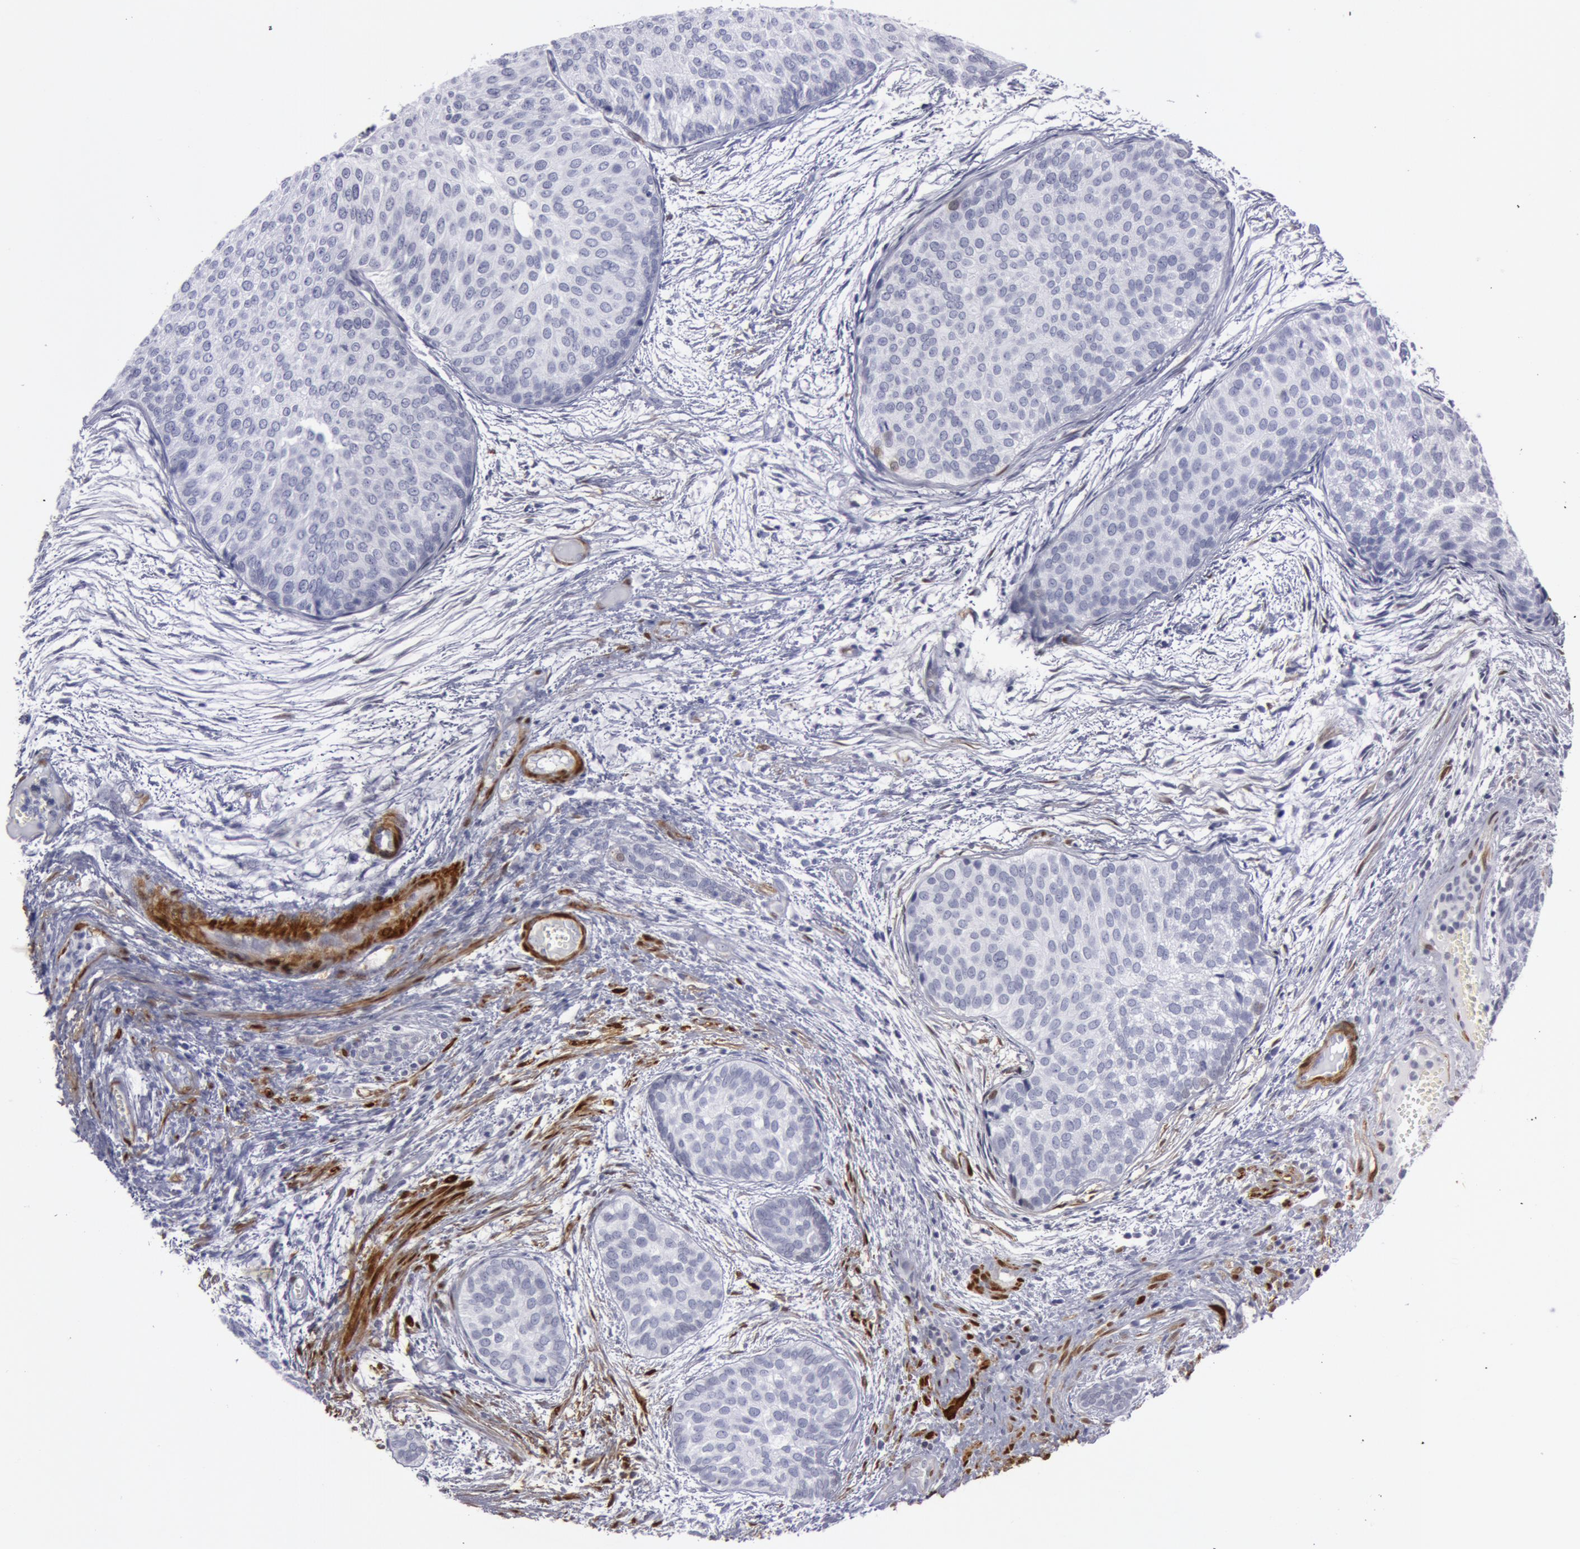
{"staining": {"intensity": "negative", "quantity": "none", "location": "none"}, "tissue": "urothelial cancer", "cell_type": "Tumor cells", "image_type": "cancer", "snomed": [{"axis": "morphology", "description": "Urothelial carcinoma, Low grade"}, {"axis": "topography", "description": "Urinary bladder"}], "caption": "The histopathology image shows no significant expression in tumor cells of low-grade urothelial carcinoma.", "gene": "TAGLN", "patient": {"sex": "male", "age": 84}}